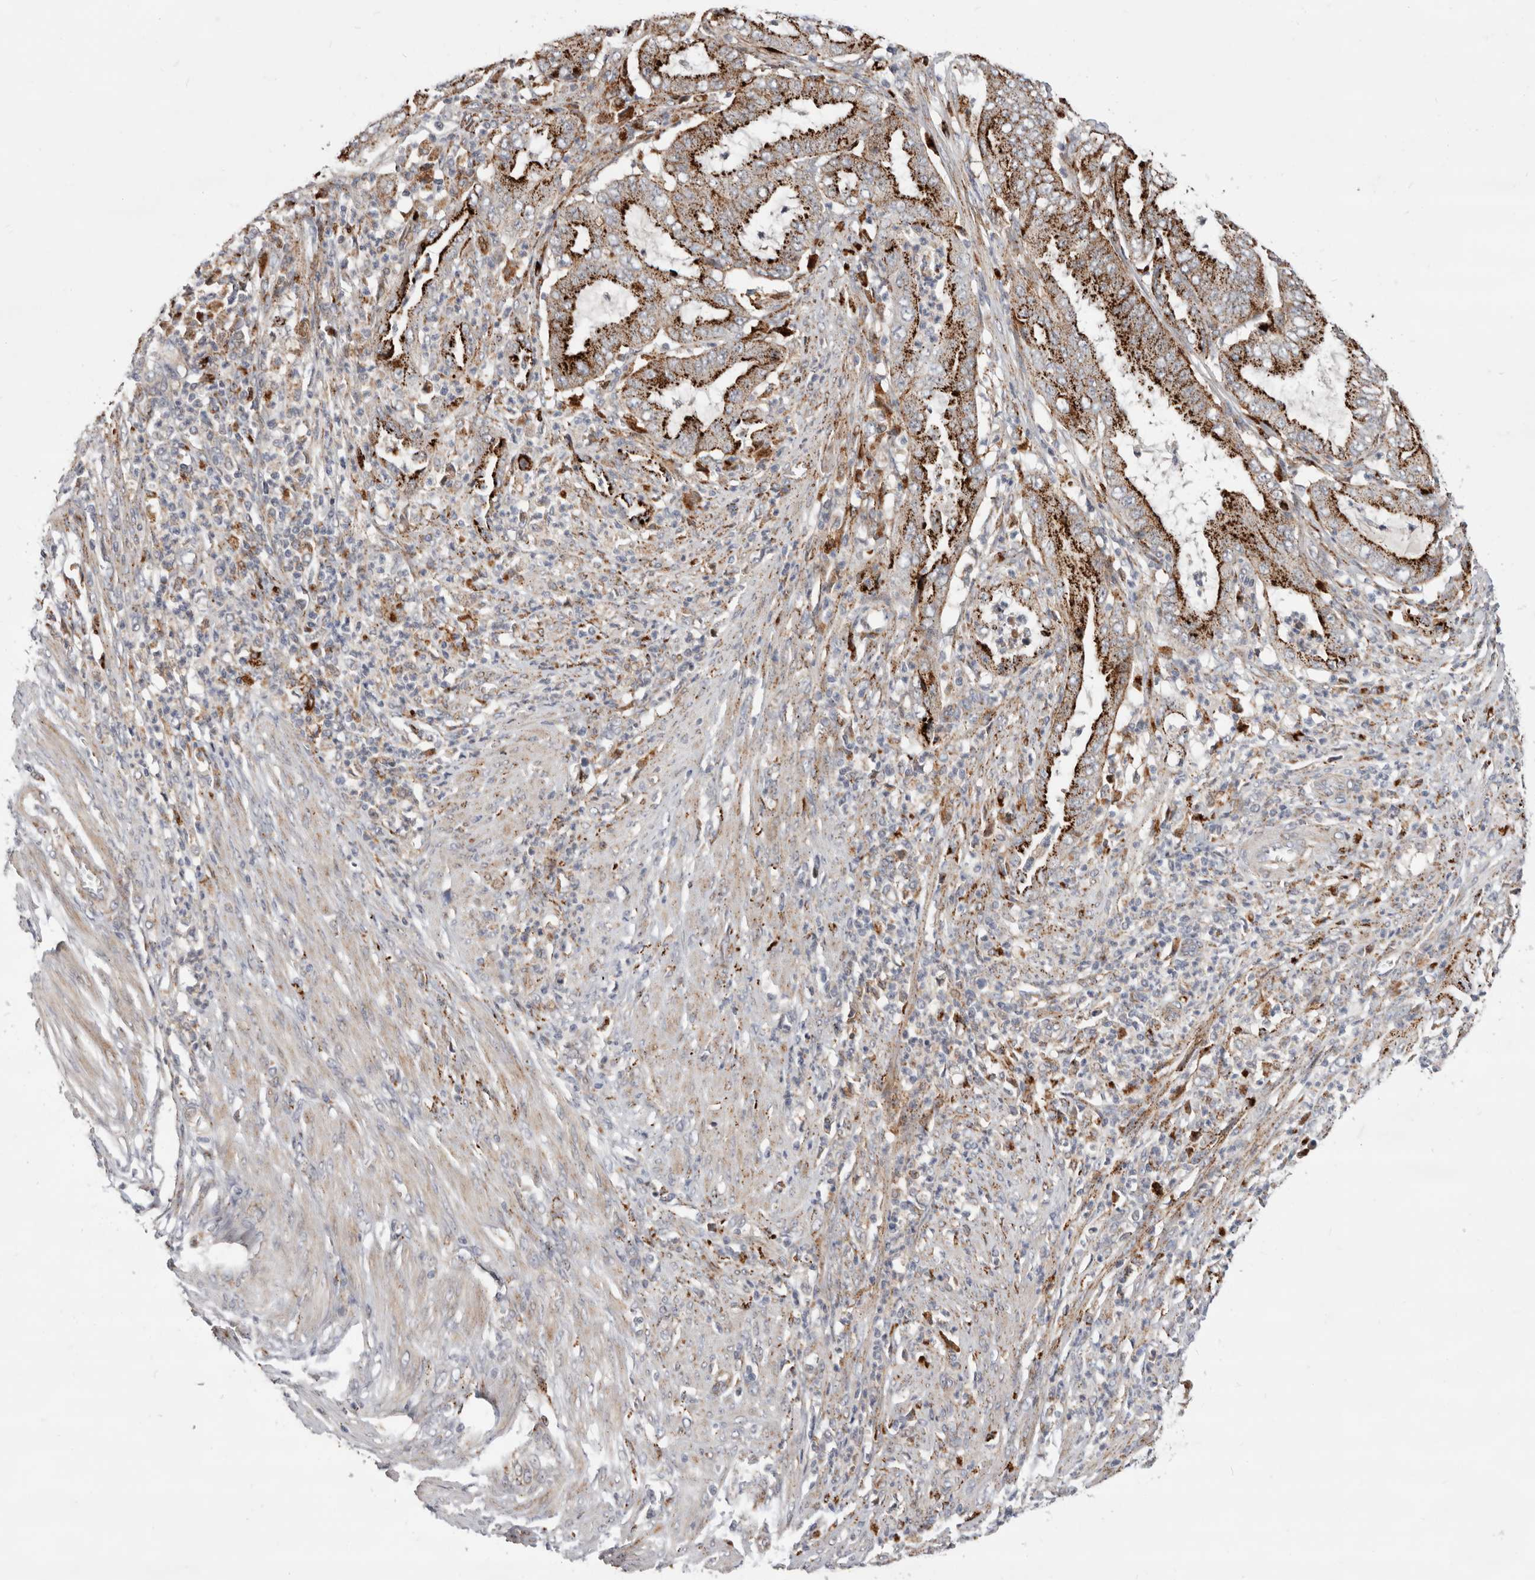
{"staining": {"intensity": "strong", "quantity": "25%-75%", "location": "cytoplasmic/membranous"}, "tissue": "endometrial cancer", "cell_type": "Tumor cells", "image_type": "cancer", "snomed": [{"axis": "morphology", "description": "Adenocarcinoma, NOS"}, {"axis": "topography", "description": "Endometrium"}], "caption": "The photomicrograph exhibits immunohistochemical staining of endometrial adenocarcinoma. There is strong cytoplasmic/membranous staining is seen in approximately 25%-75% of tumor cells. Nuclei are stained in blue.", "gene": "TOR3A", "patient": {"sex": "female", "age": 51}}